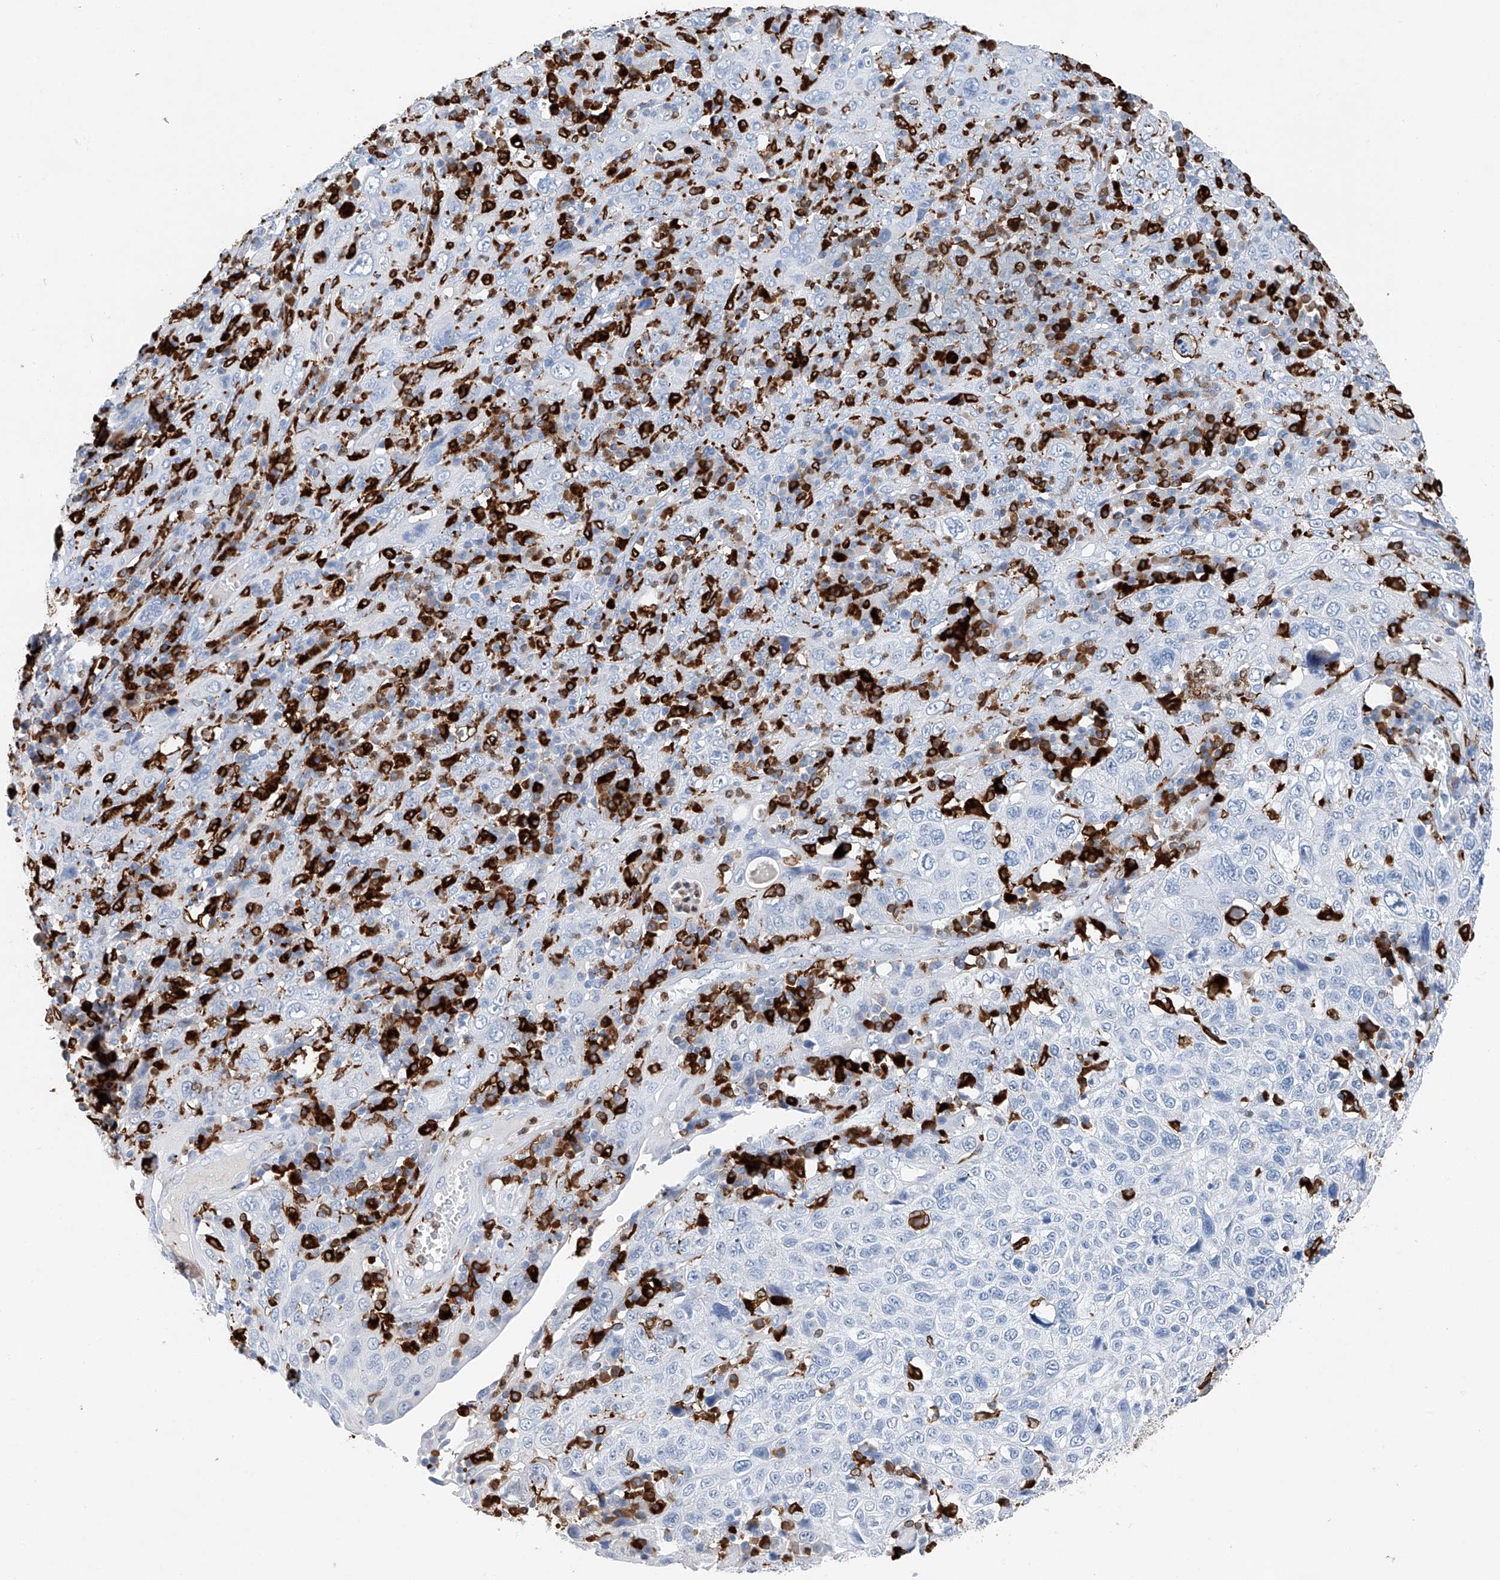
{"staining": {"intensity": "negative", "quantity": "none", "location": "none"}, "tissue": "cervical cancer", "cell_type": "Tumor cells", "image_type": "cancer", "snomed": [{"axis": "morphology", "description": "Squamous cell carcinoma, NOS"}, {"axis": "topography", "description": "Cervix"}], "caption": "This is a photomicrograph of immunohistochemistry (IHC) staining of cervical cancer (squamous cell carcinoma), which shows no staining in tumor cells. Brightfield microscopy of immunohistochemistry (IHC) stained with DAB (brown) and hematoxylin (blue), captured at high magnification.", "gene": "TBXAS1", "patient": {"sex": "female", "age": 46}}